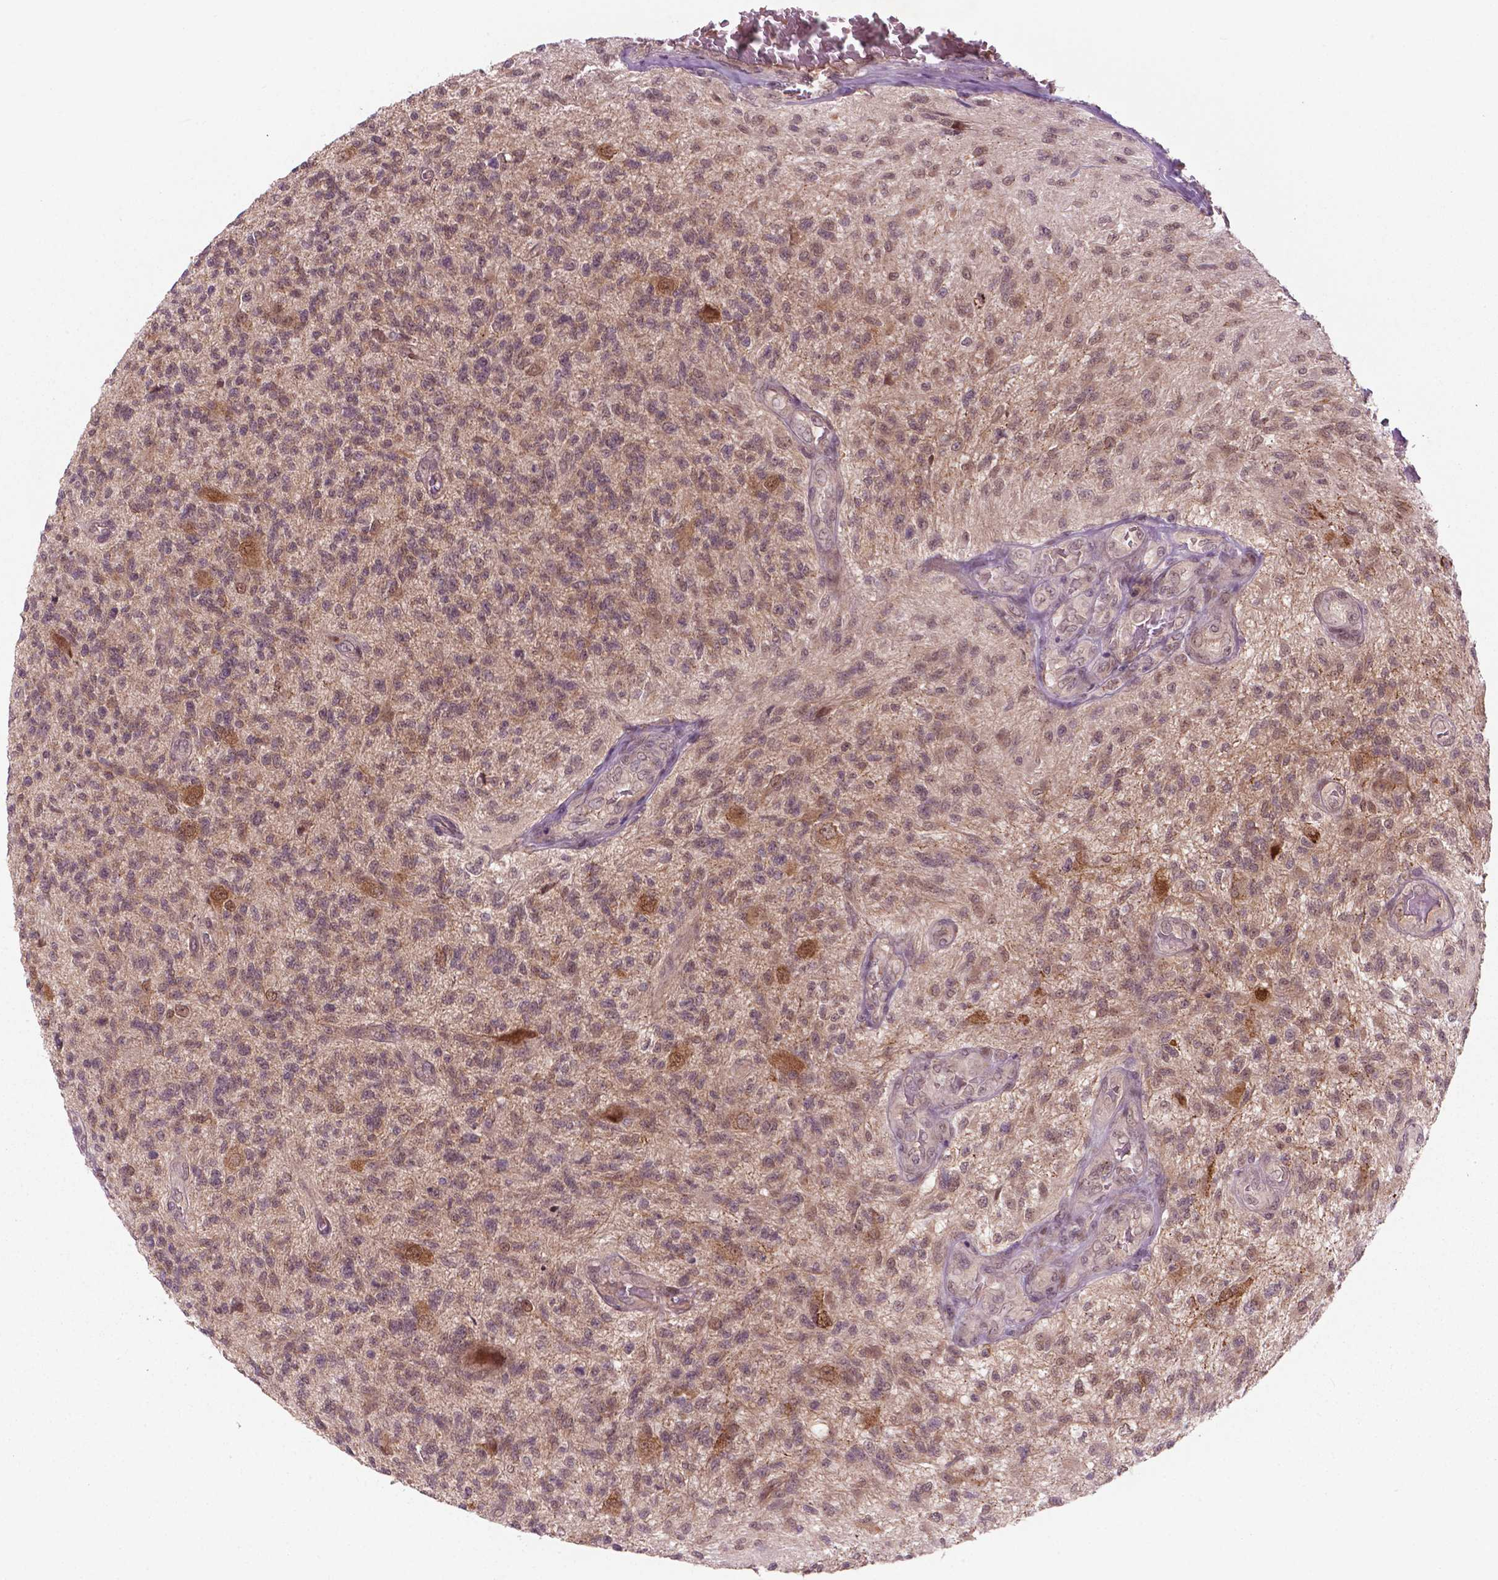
{"staining": {"intensity": "weak", "quantity": "25%-75%", "location": "cytoplasmic/membranous,nuclear"}, "tissue": "glioma", "cell_type": "Tumor cells", "image_type": "cancer", "snomed": [{"axis": "morphology", "description": "Glioma, malignant, High grade"}, {"axis": "topography", "description": "Brain"}], "caption": "A brown stain highlights weak cytoplasmic/membranous and nuclear staining of a protein in high-grade glioma (malignant) tumor cells.", "gene": "NFAT5", "patient": {"sex": "male", "age": 56}}